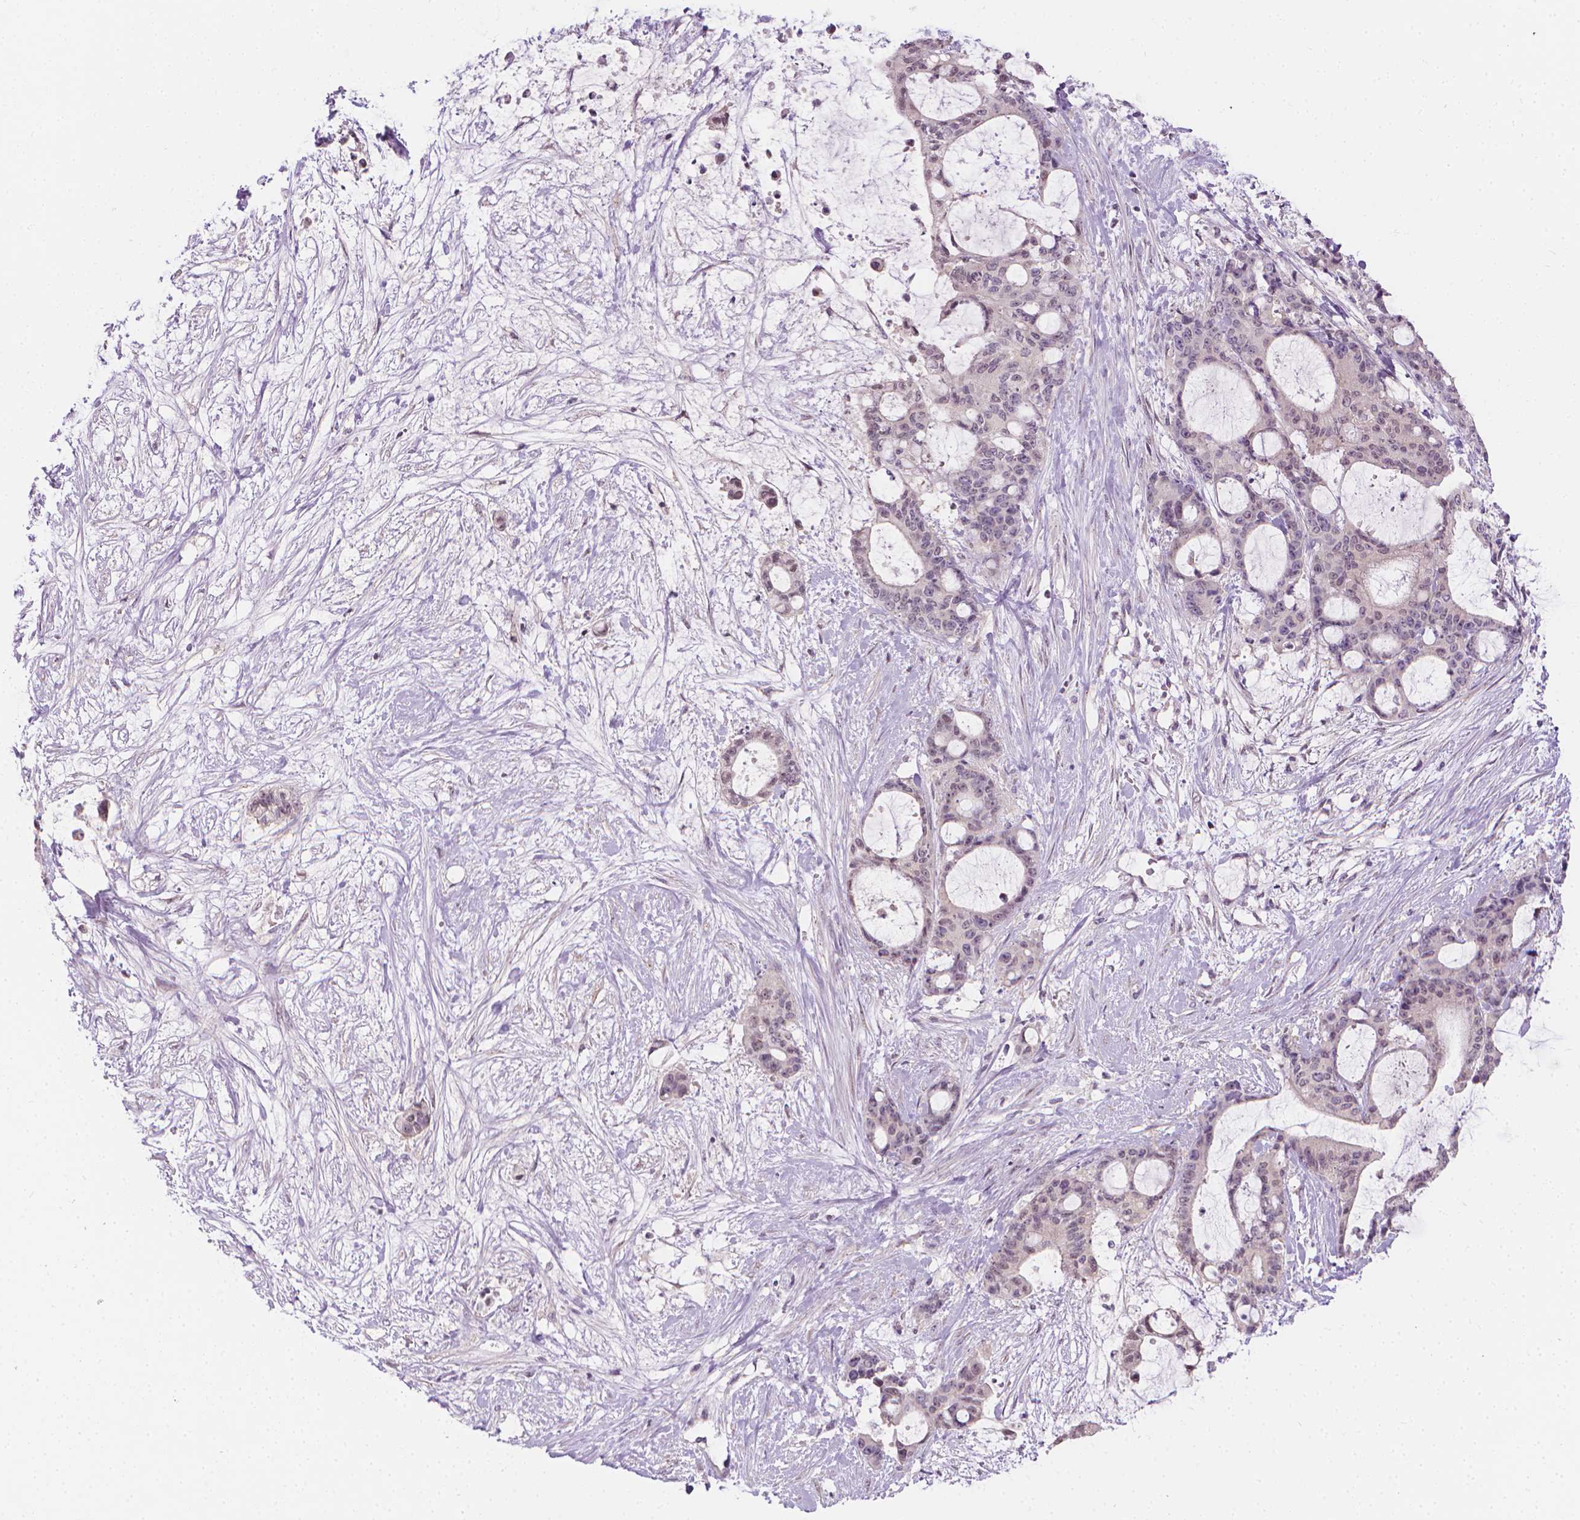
{"staining": {"intensity": "weak", "quantity": "<25%", "location": "nuclear"}, "tissue": "liver cancer", "cell_type": "Tumor cells", "image_type": "cancer", "snomed": [{"axis": "morphology", "description": "Normal tissue, NOS"}, {"axis": "morphology", "description": "Cholangiocarcinoma"}, {"axis": "topography", "description": "Liver"}, {"axis": "topography", "description": "Peripheral nerve tissue"}], "caption": "This photomicrograph is of liver cancer stained with IHC to label a protein in brown with the nuclei are counter-stained blue. There is no expression in tumor cells.", "gene": "NCAN", "patient": {"sex": "female", "age": 73}}